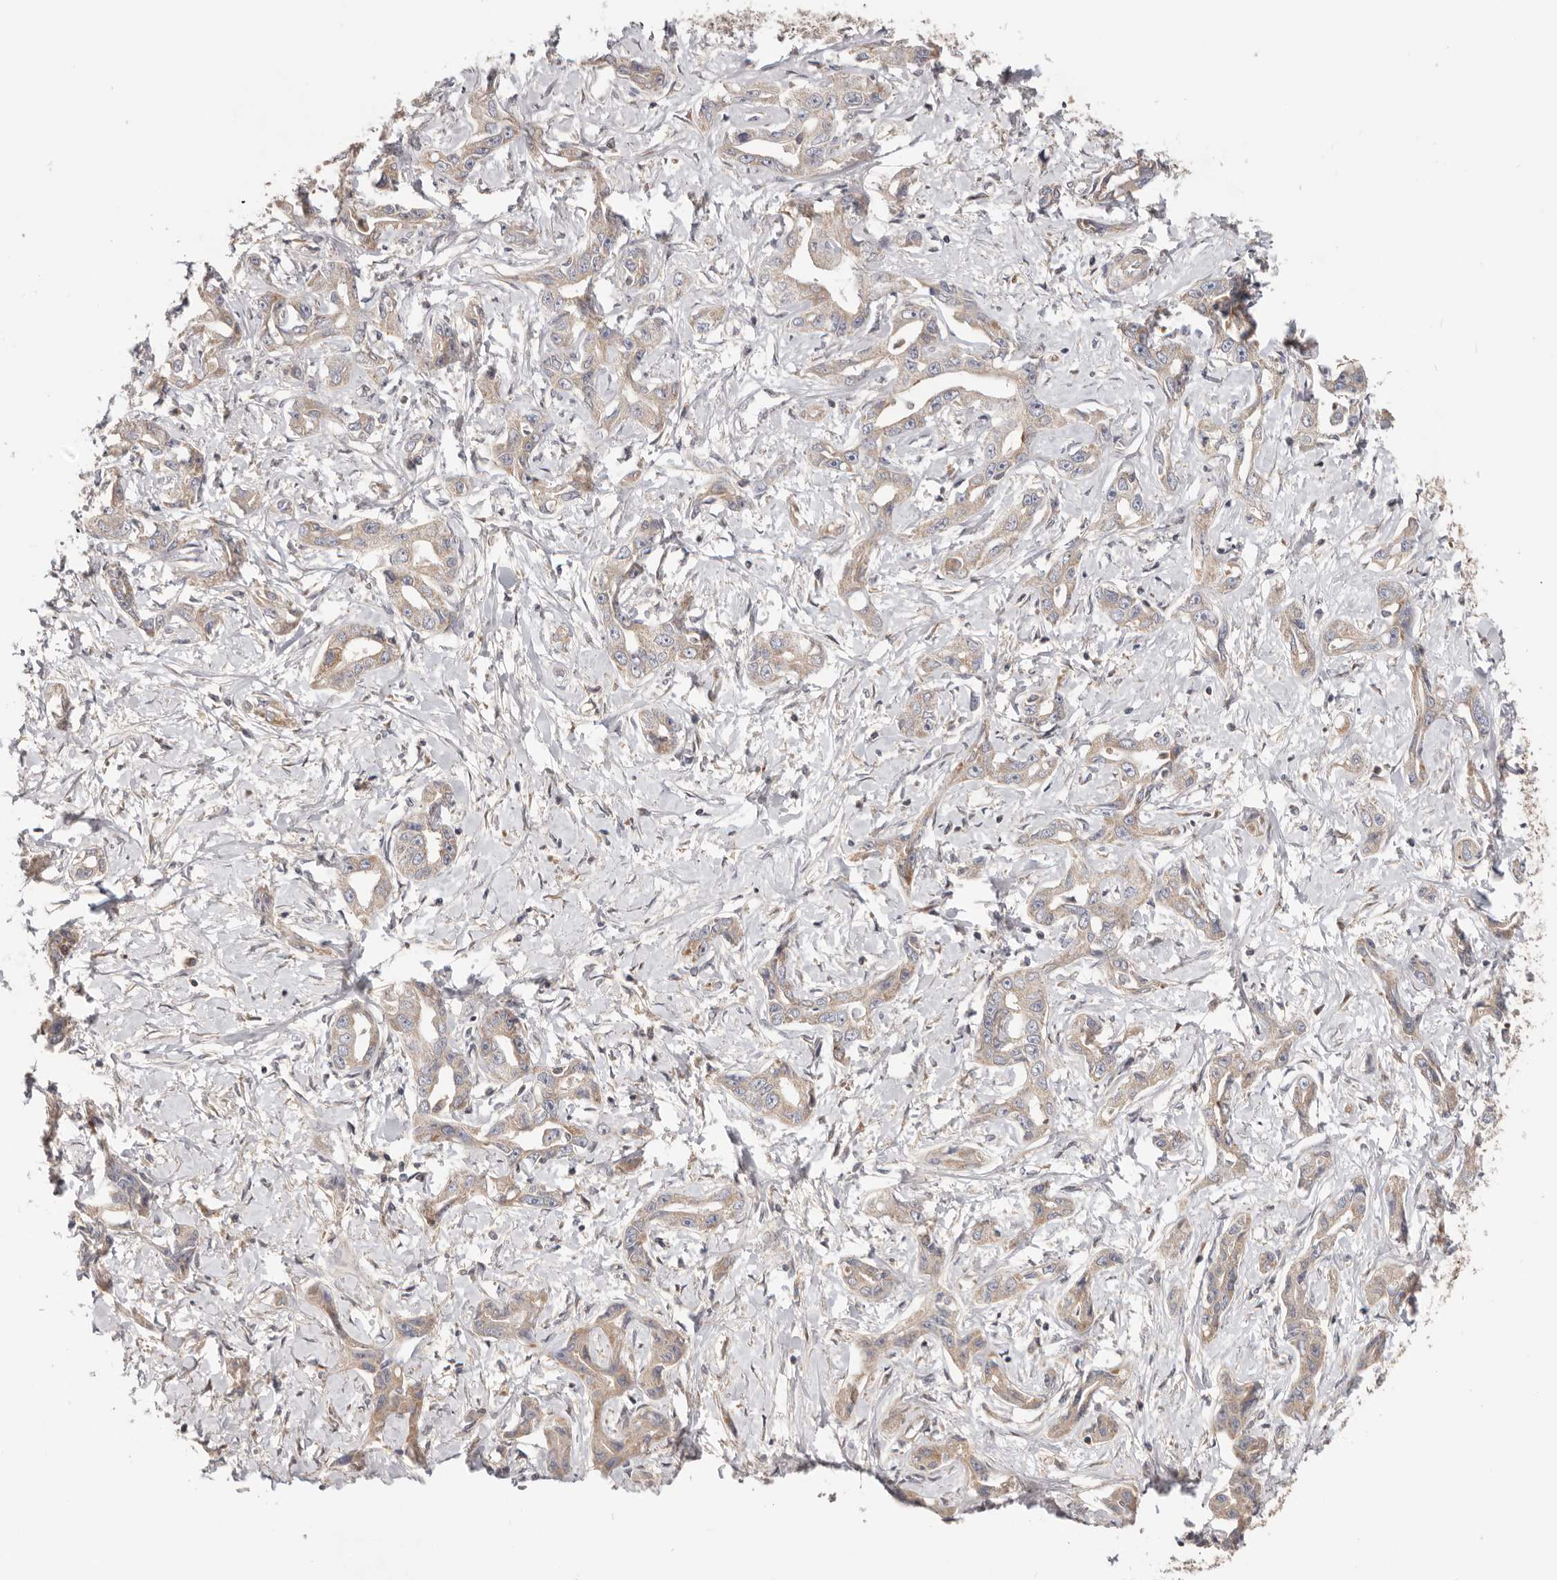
{"staining": {"intensity": "weak", "quantity": "25%-75%", "location": "cytoplasmic/membranous"}, "tissue": "liver cancer", "cell_type": "Tumor cells", "image_type": "cancer", "snomed": [{"axis": "morphology", "description": "Cholangiocarcinoma"}, {"axis": "topography", "description": "Liver"}], "caption": "Immunohistochemical staining of human liver cholangiocarcinoma exhibits low levels of weak cytoplasmic/membranous protein positivity in about 25%-75% of tumor cells.", "gene": "LRP6", "patient": {"sex": "male", "age": 59}}